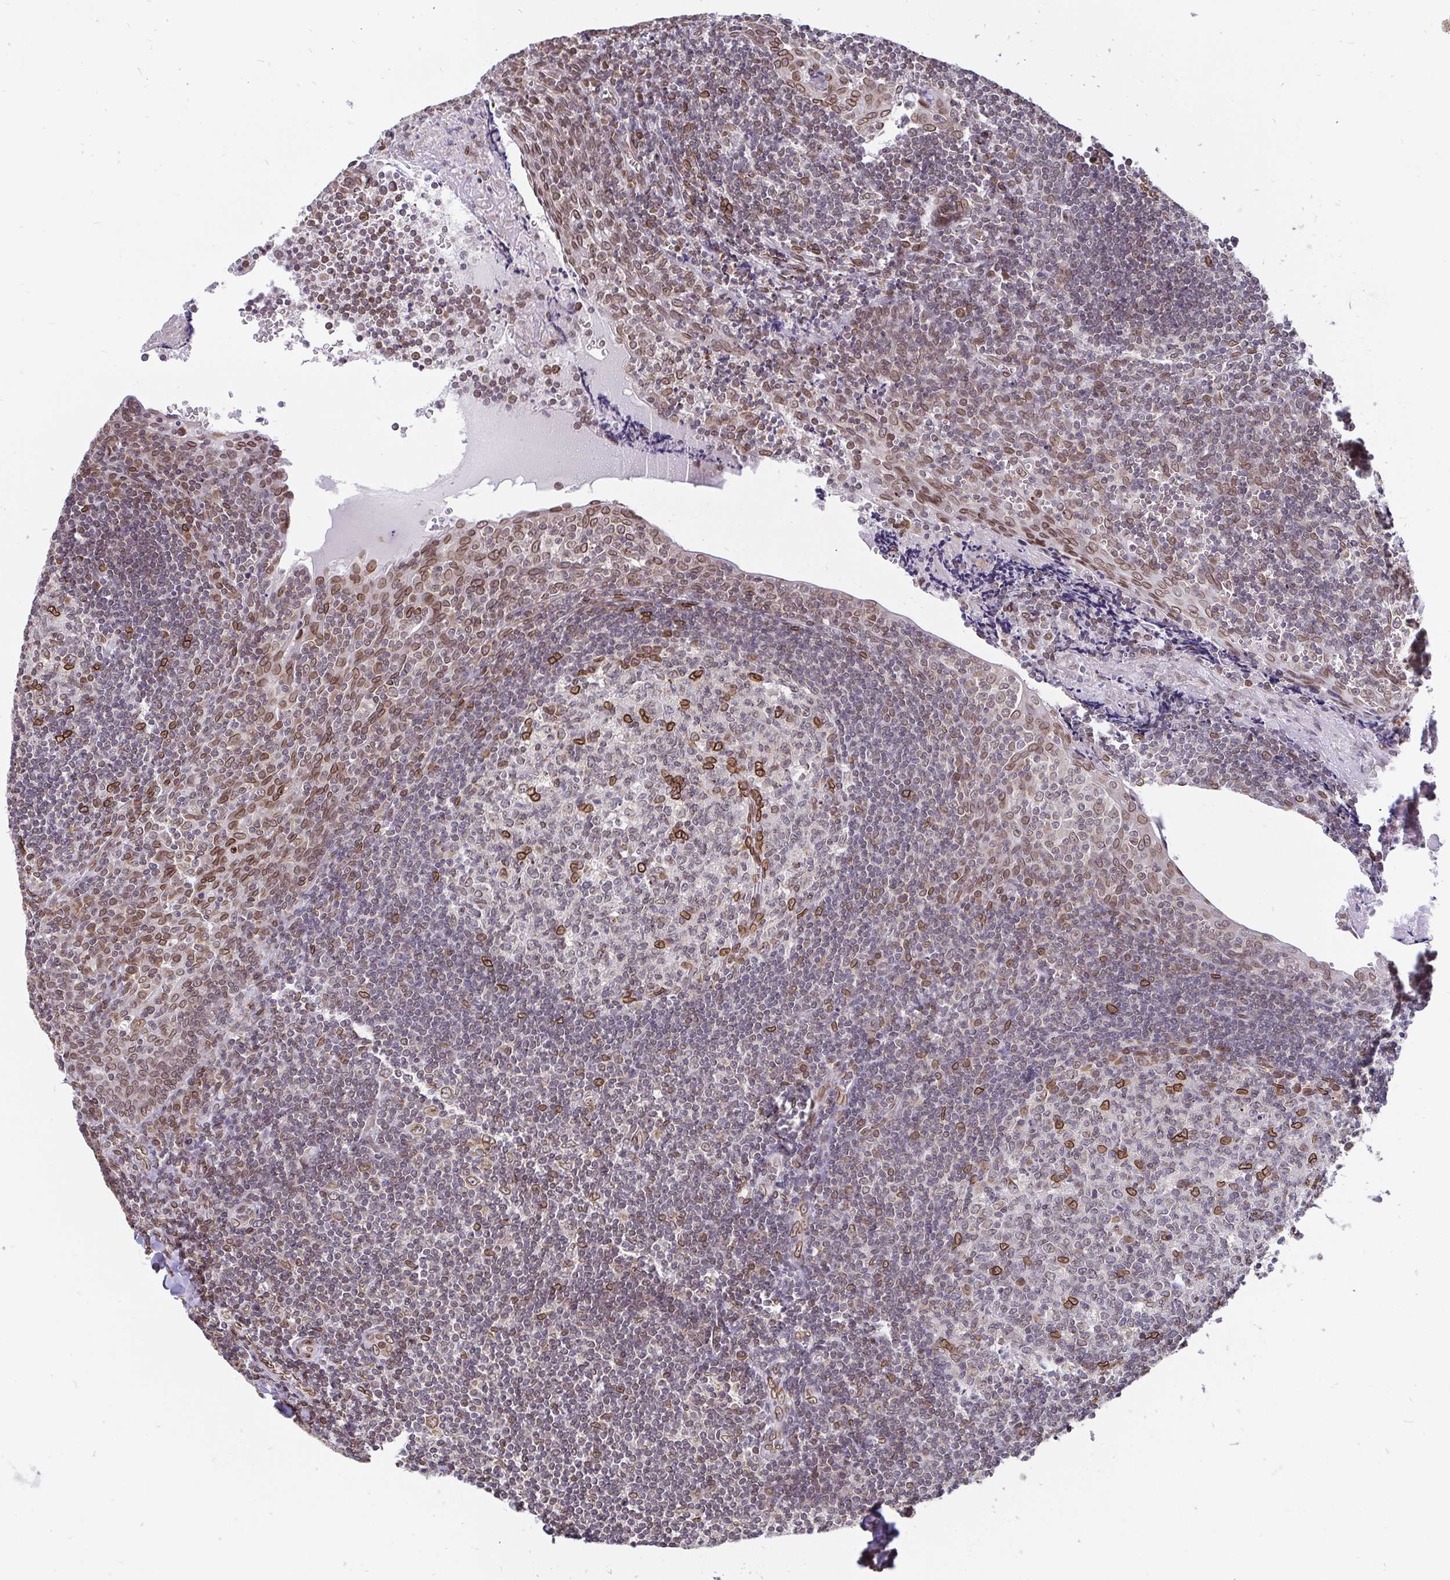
{"staining": {"intensity": "moderate", "quantity": "<25%", "location": "cytoplasmic/membranous,nuclear"}, "tissue": "tonsil", "cell_type": "Germinal center cells", "image_type": "normal", "snomed": [{"axis": "morphology", "description": "Normal tissue, NOS"}, {"axis": "morphology", "description": "Inflammation, NOS"}, {"axis": "topography", "description": "Tonsil"}], "caption": "Immunohistochemical staining of benign human tonsil shows low levels of moderate cytoplasmic/membranous,nuclear staining in approximately <25% of germinal center cells. (Brightfield microscopy of DAB IHC at high magnification).", "gene": "EMD", "patient": {"sex": "female", "age": 31}}